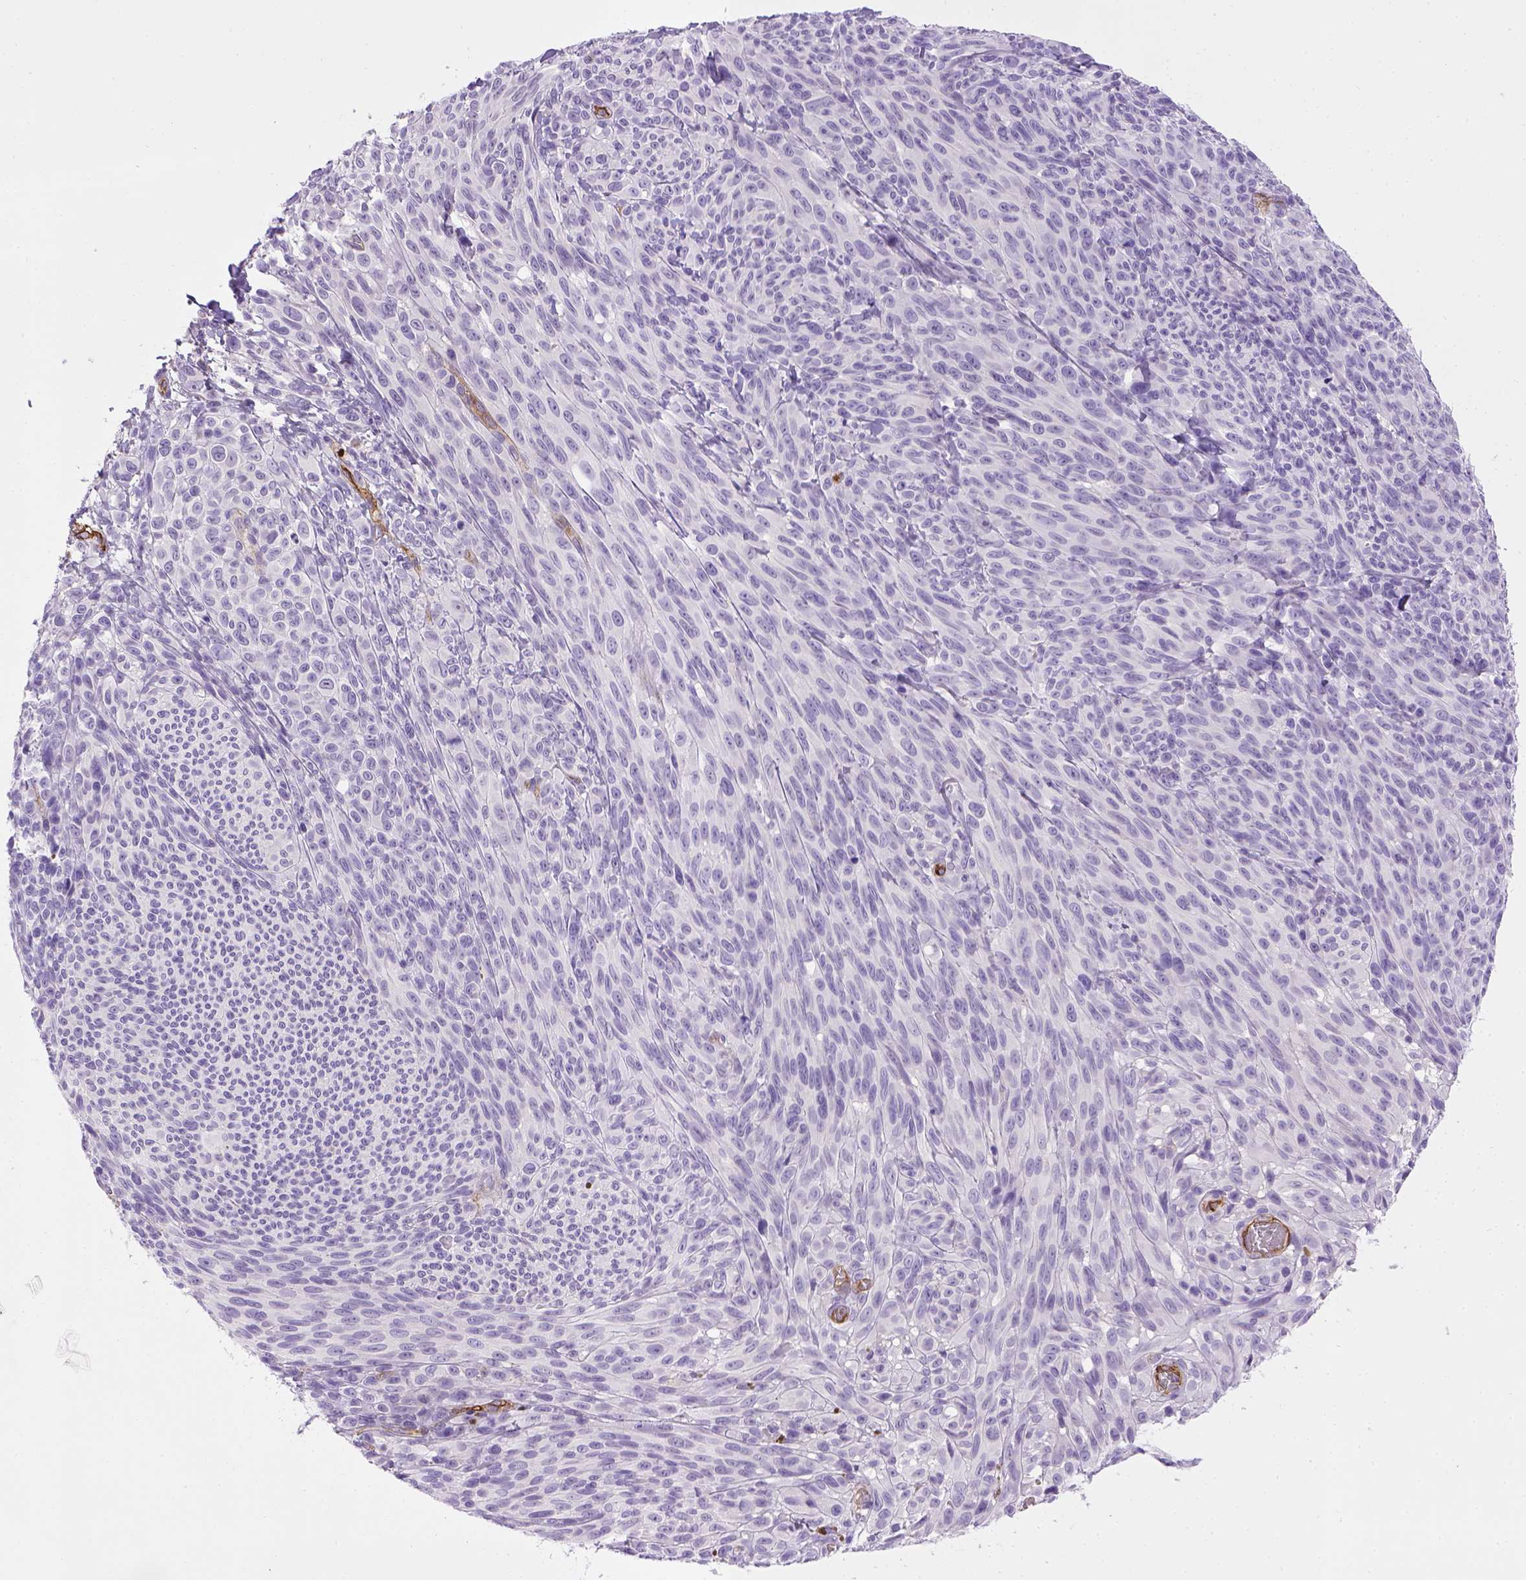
{"staining": {"intensity": "negative", "quantity": "none", "location": "none"}, "tissue": "melanoma", "cell_type": "Tumor cells", "image_type": "cancer", "snomed": [{"axis": "morphology", "description": "Malignant melanoma, NOS"}, {"axis": "topography", "description": "Skin"}], "caption": "IHC of malignant melanoma demonstrates no staining in tumor cells. Nuclei are stained in blue.", "gene": "ENG", "patient": {"sex": "male", "age": 83}}